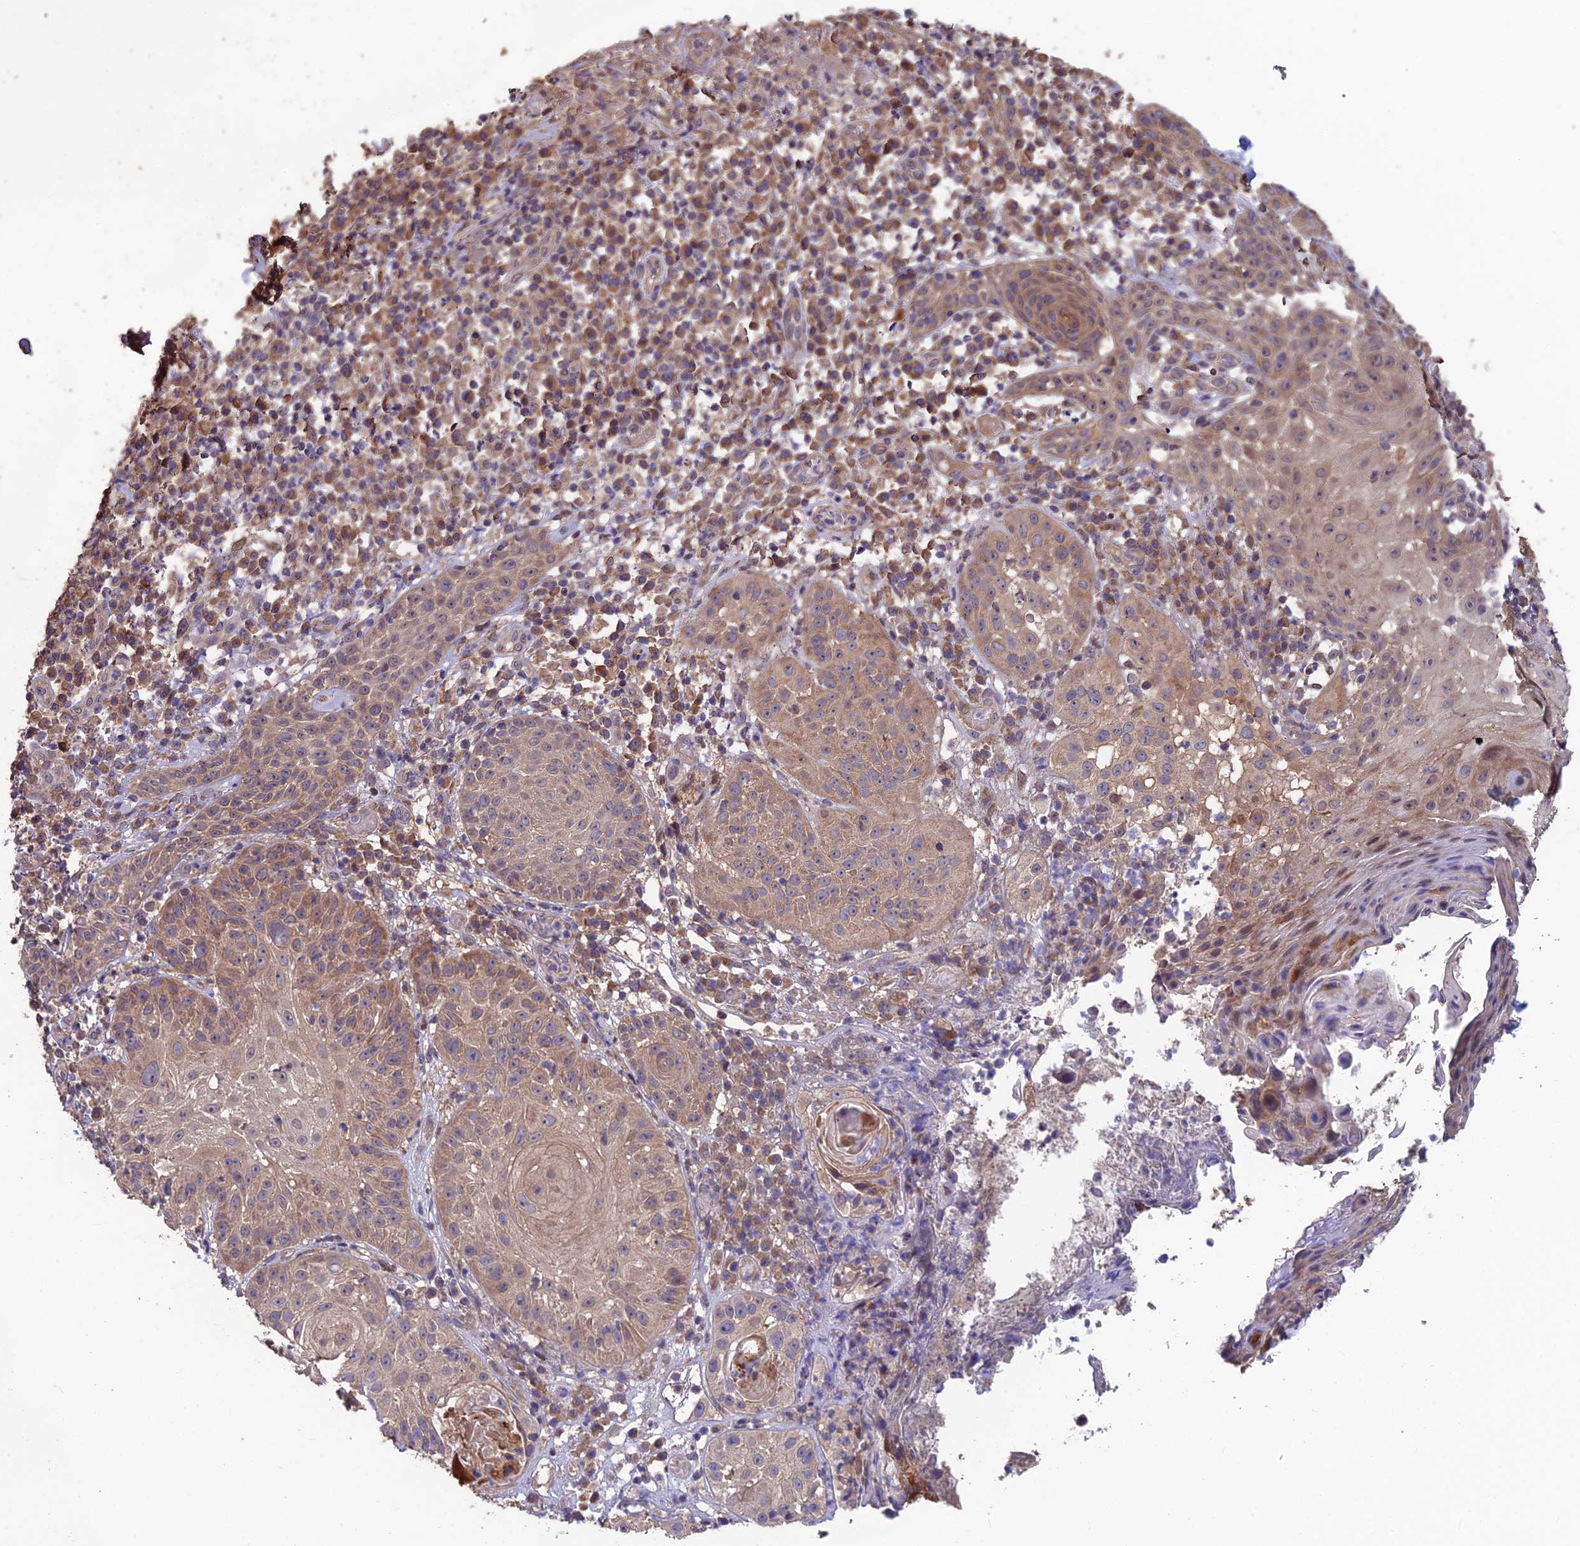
{"staining": {"intensity": "moderate", "quantity": ">75%", "location": "cytoplasmic/membranous"}, "tissue": "skin cancer", "cell_type": "Tumor cells", "image_type": "cancer", "snomed": [{"axis": "morphology", "description": "Normal tissue, NOS"}, {"axis": "morphology", "description": "Basal cell carcinoma"}, {"axis": "topography", "description": "Skin"}], "caption": "Immunohistochemical staining of skin cancer (basal cell carcinoma) displays medium levels of moderate cytoplasmic/membranous positivity in approximately >75% of tumor cells.", "gene": "SHISA5", "patient": {"sex": "male", "age": 93}}